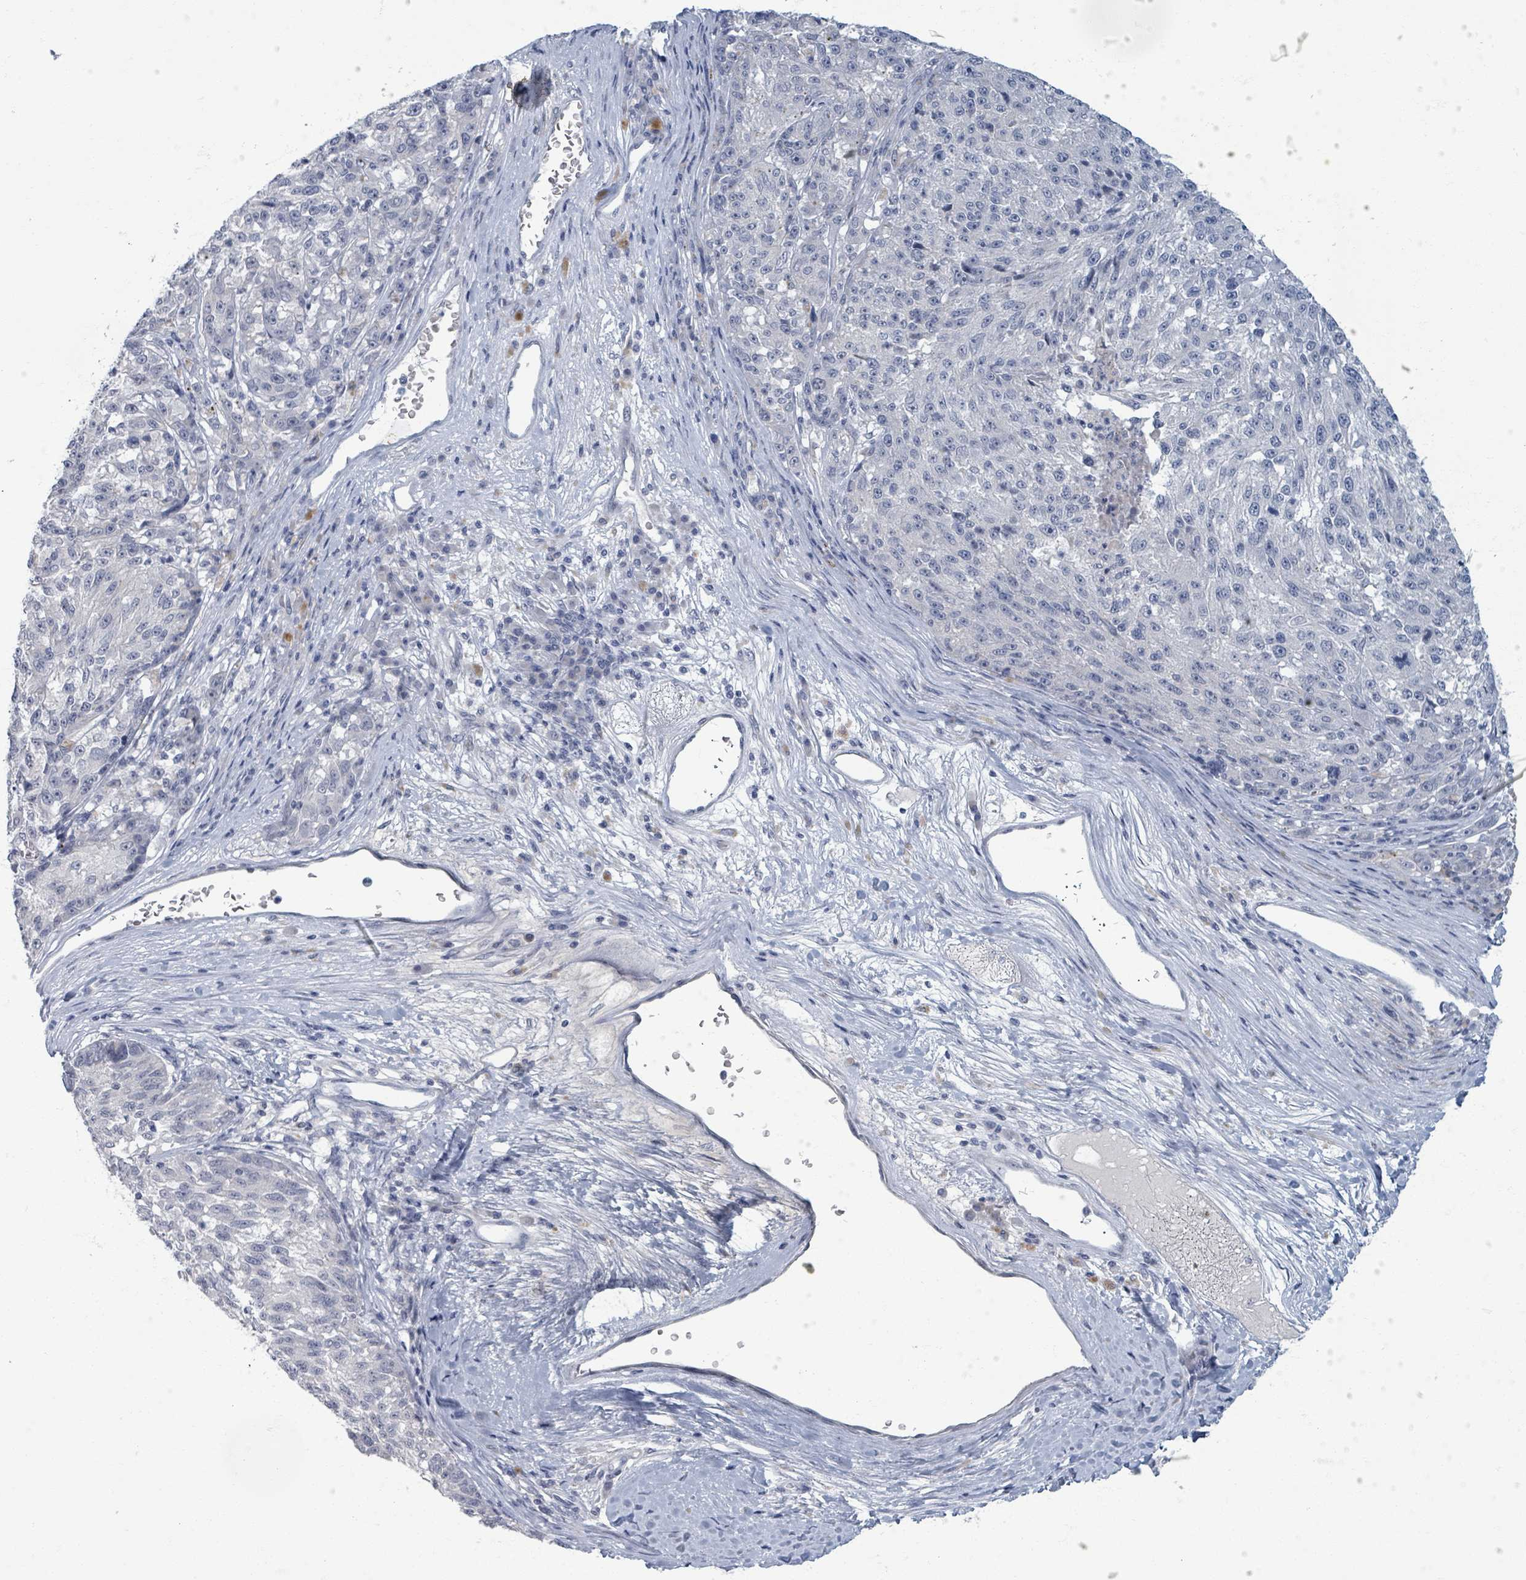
{"staining": {"intensity": "negative", "quantity": "none", "location": "none"}, "tissue": "melanoma", "cell_type": "Tumor cells", "image_type": "cancer", "snomed": [{"axis": "morphology", "description": "Malignant melanoma, NOS"}, {"axis": "topography", "description": "Skin"}], "caption": "Malignant melanoma was stained to show a protein in brown. There is no significant staining in tumor cells.", "gene": "WNT11", "patient": {"sex": "male", "age": 53}}